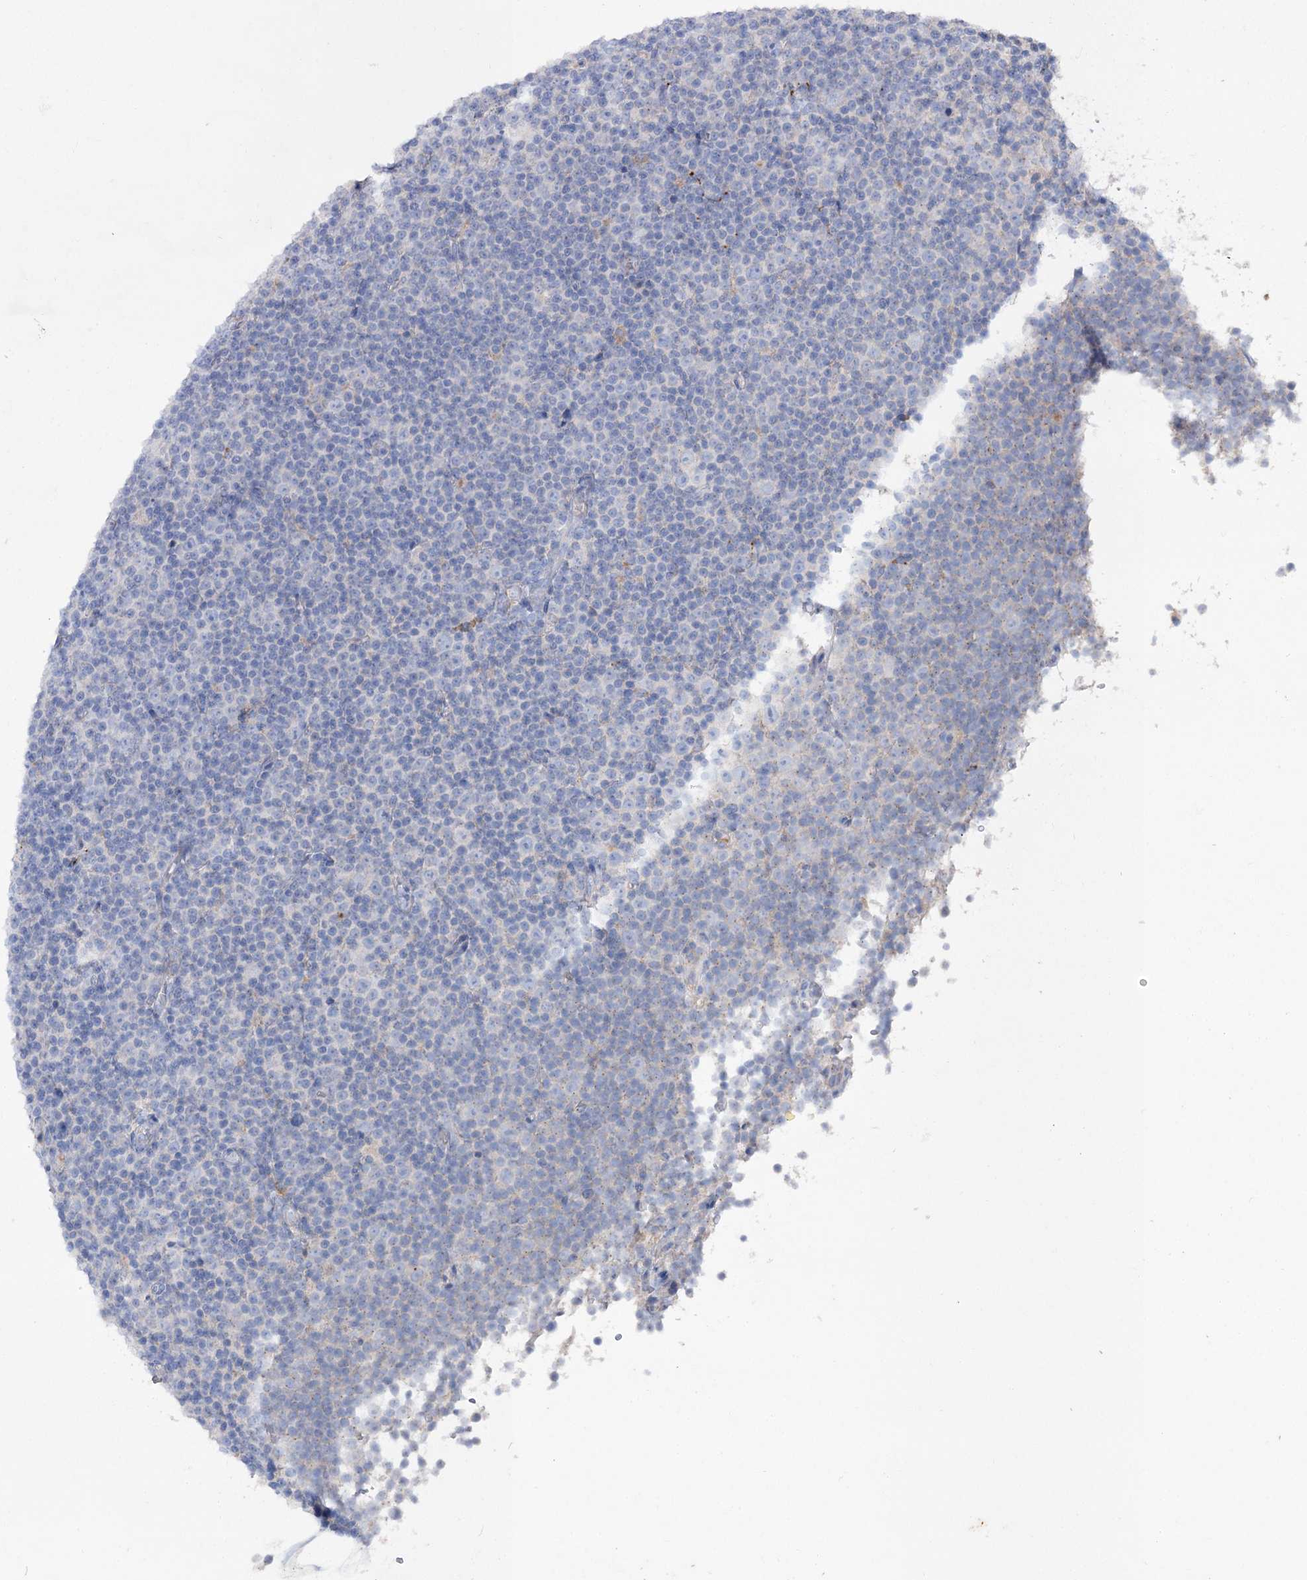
{"staining": {"intensity": "negative", "quantity": "none", "location": "none"}, "tissue": "lymphoma", "cell_type": "Tumor cells", "image_type": "cancer", "snomed": [{"axis": "morphology", "description": "Malignant lymphoma, non-Hodgkin's type, Low grade"}, {"axis": "topography", "description": "Lymph node"}], "caption": "This is an immunohistochemistry photomicrograph of malignant lymphoma, non-Hodgkin's type (low-grade). There is no expression in tumor cells.", "gene": "NAGLU", "patient": {"sex": "female", "age": 67}}